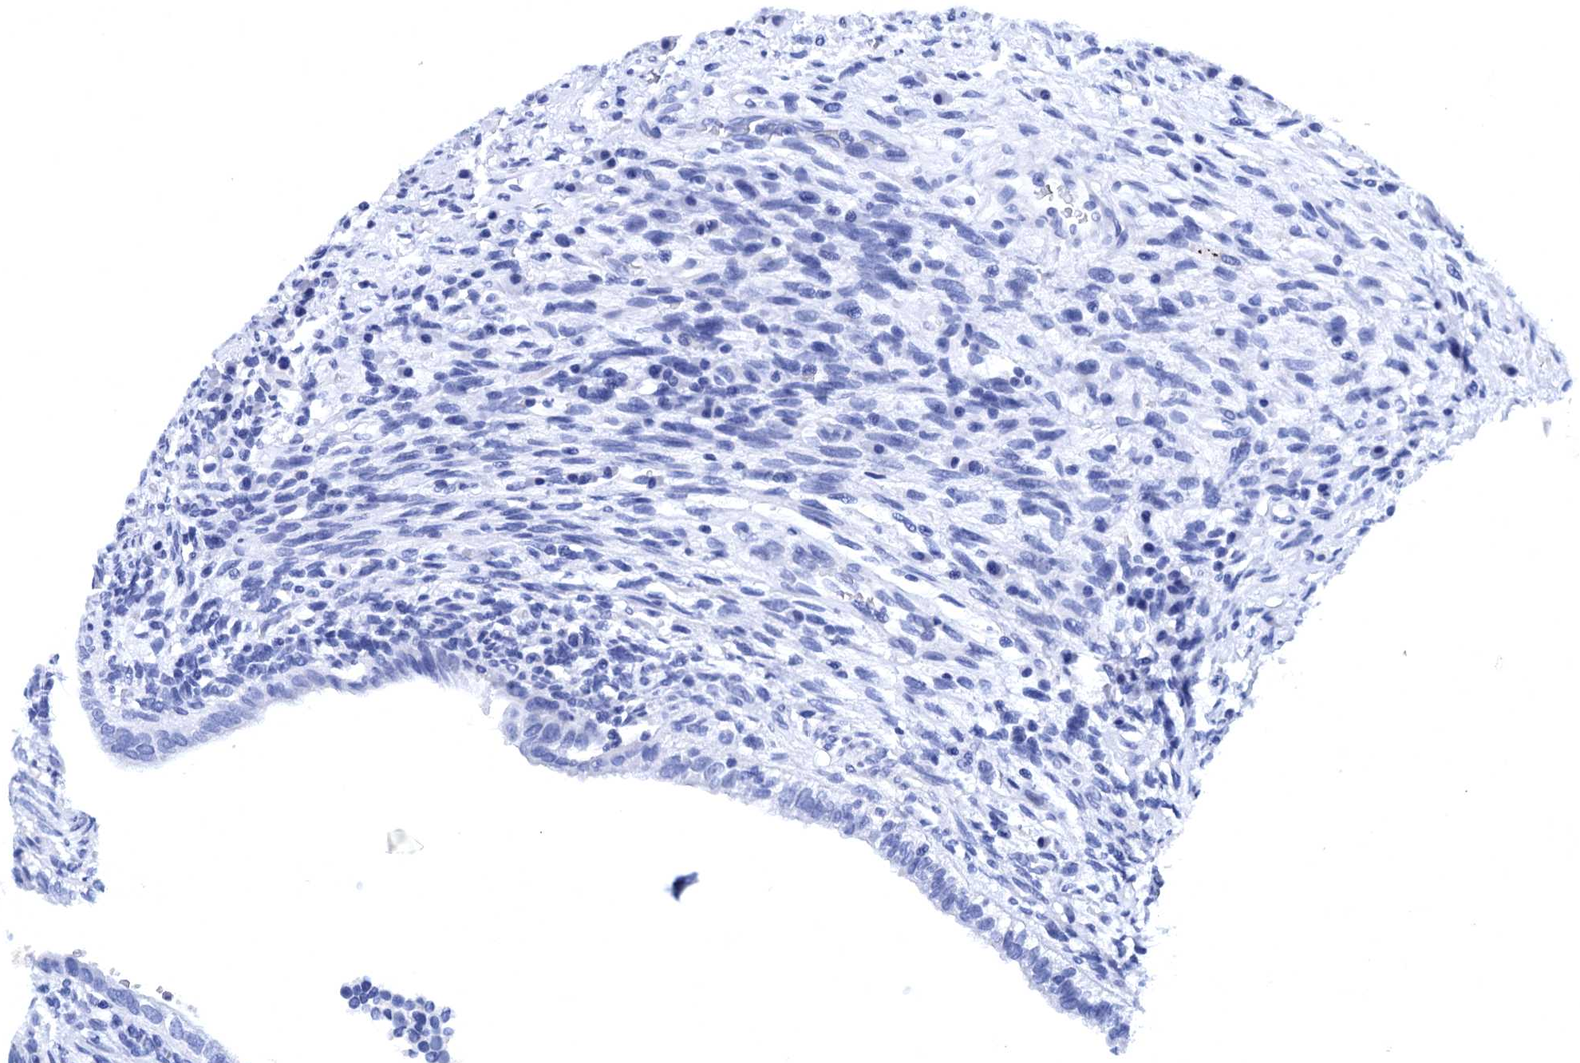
{"staining": {"intensity": "negative", "quantity": "none", "location": "none"}, "tissue": "testis cancer", "cell_type": "Tumor cells", "image_type": "cancer", "snomed": [{"axis": "morphology", "description": "Carcinoma, Embryonal, NOS"}, {"axis": "topography", "description": "Testis"}], "caption": "DAB (3,3'-diaminobenzidine) immunohistochemical staining of testis cancer (embryonal carcinoma) reveals no significant expression in tumor cells. (Immunohistochemistry, brightfield microscopy, high magnification).", "gene": "MYBPC3", "patient": {"sex": "male", "age": 26}}